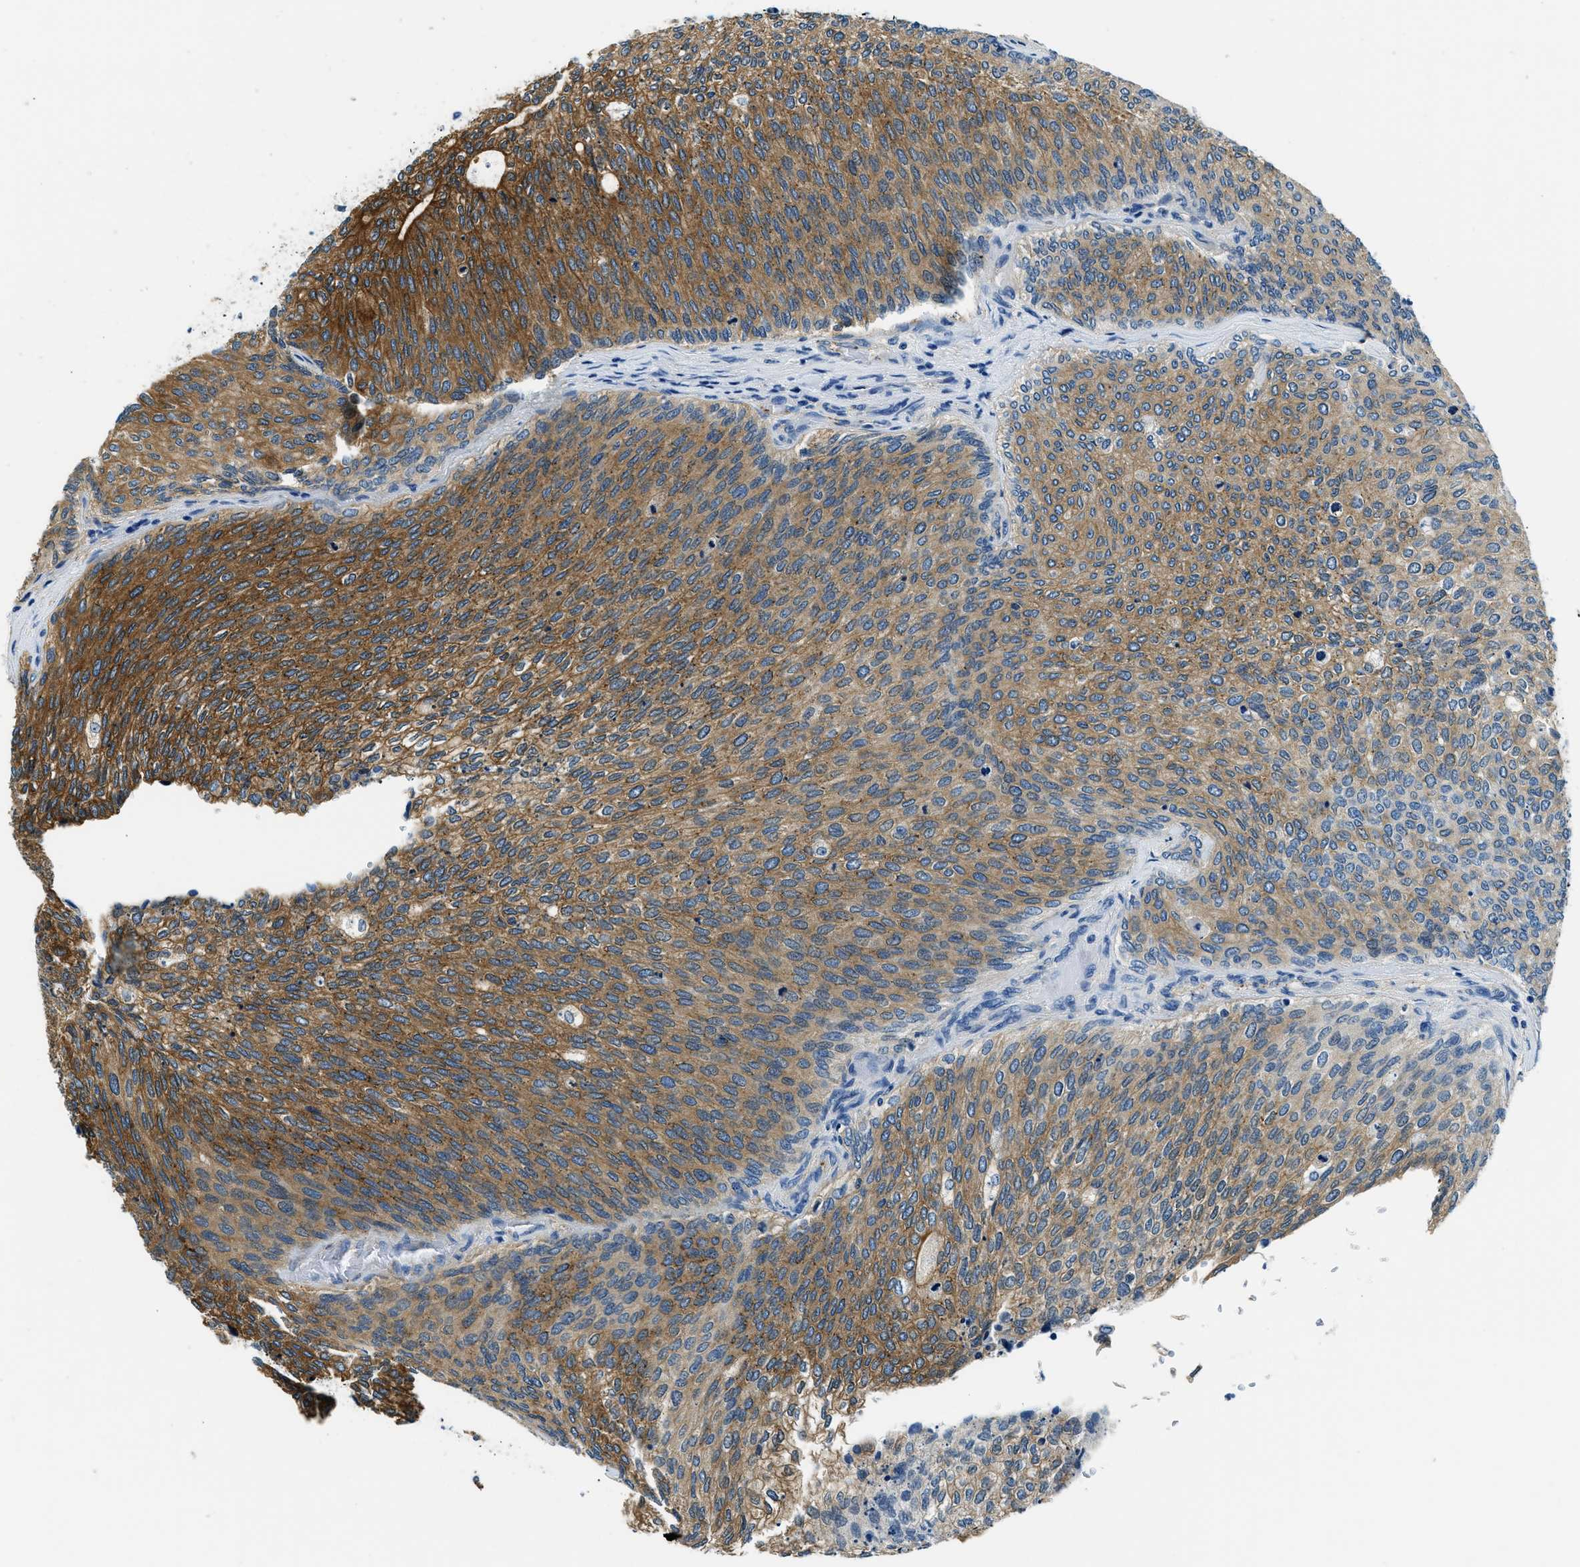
{"staining": {"intensity": "strong", "quantity": "25%-75%", "location": "cytoplasmic/membranous"}, "tissue": "urothelial cancer", "cell_type": "Tumor cells", "image_type": "cancer", "snomed": [{"axis": "morphology", "description": "Urothelial carcinoma, Low grade"}, {"axis": "topography", "description": "Urinary bladder"}], "caption": "A high-resolution photomicrograph shows immunohistochemistry (IHC) staining of urothelial cancer, which displays strong cytoplasmic/membranous positivity in approximately 25%-75% of tumor cells. The protein of interest is shown in brown color, while the nuclei are stained blue.", "gene": "TWF1", "patient": {"sex": "female", "age": 79}}